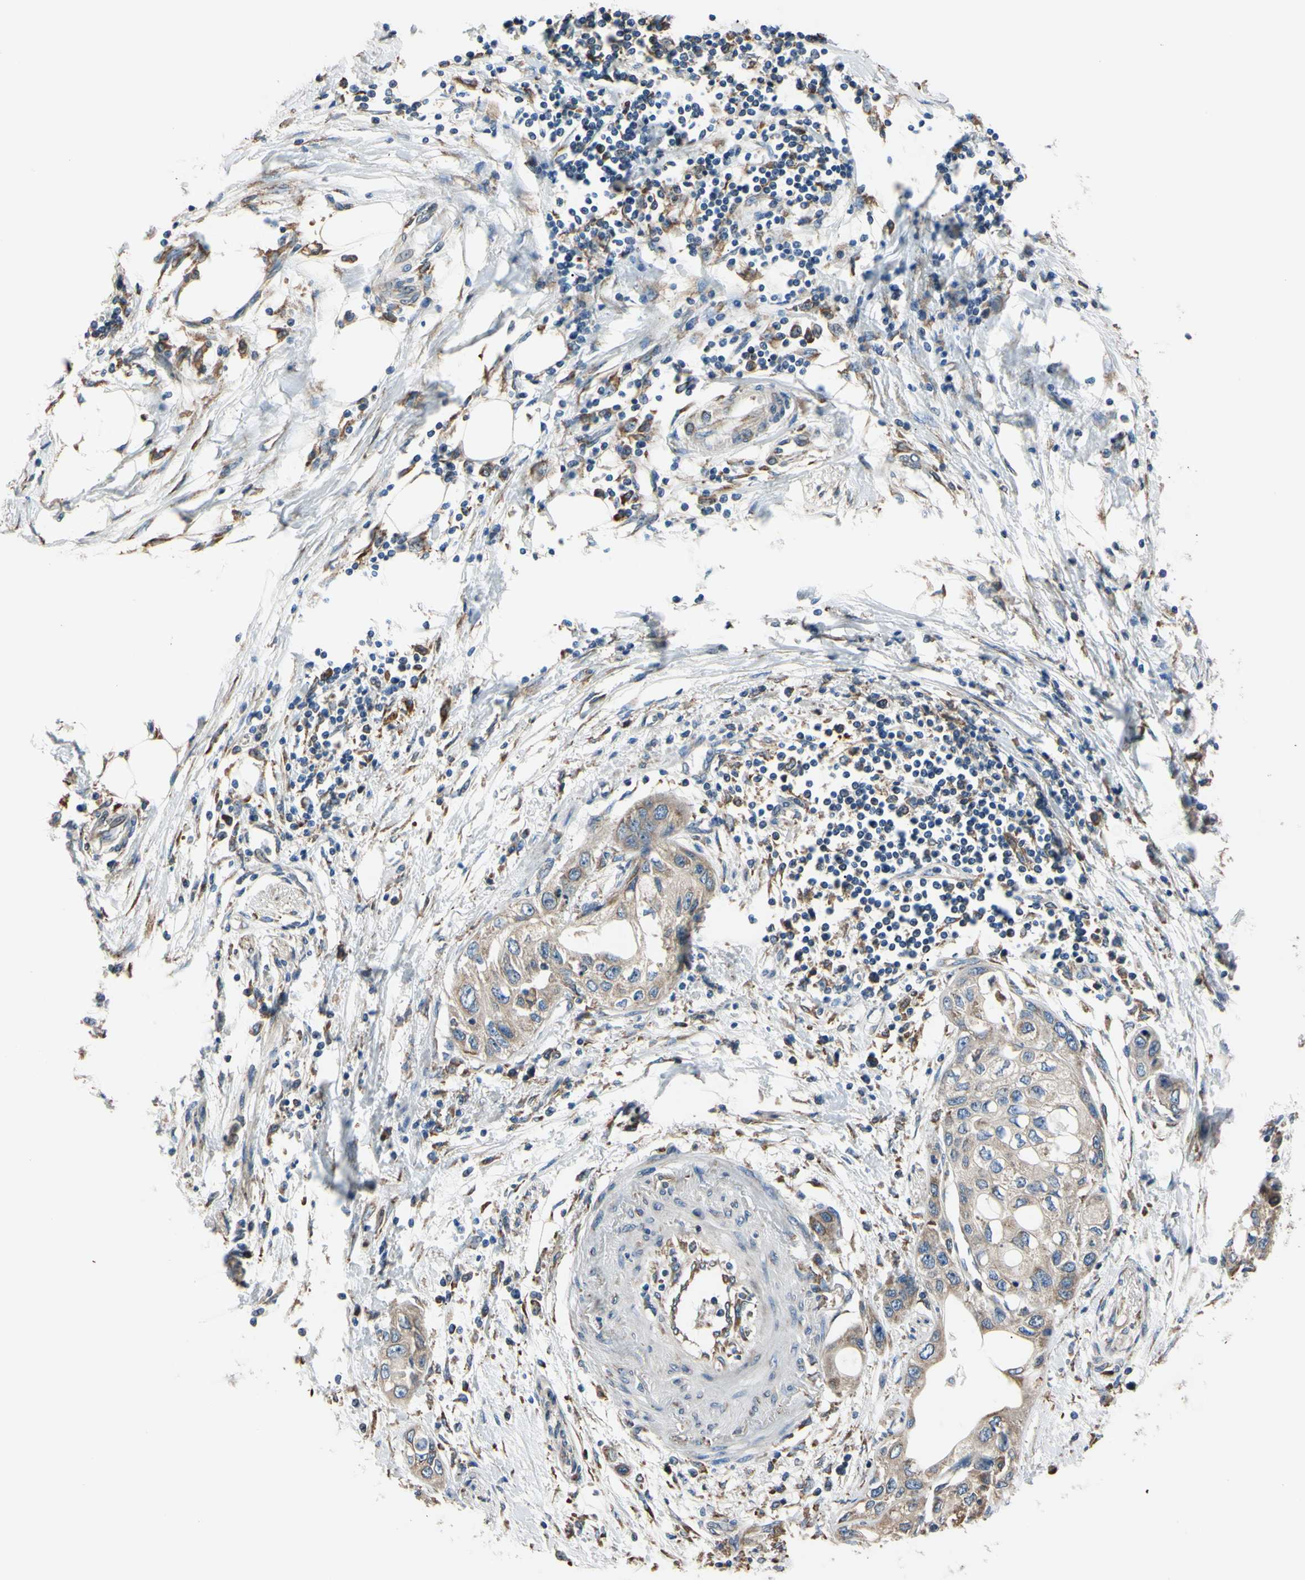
{"staining": {"intensity": "weak", "quantity": ">75%", "location": "cytoplasmic/membranous"}, "tissue": "pancreatic cancer", "cell_type": "Tumor cells", "image_type": "cancer", "snomed": [{"axis": "morphology", "description": "Adenocarcinoma, NOS"}, {"axis": "topography", "description": "Pancreas"}], "caption": "There is low levels of weak cytoplasmic/membranous positivity in tumor cells of adenocarcinoma (pancreatic), as demonstrated by immunohistochemical staining (brown color).", "gene": "BMF", "patient": {"sex": "female", "age": 70}}